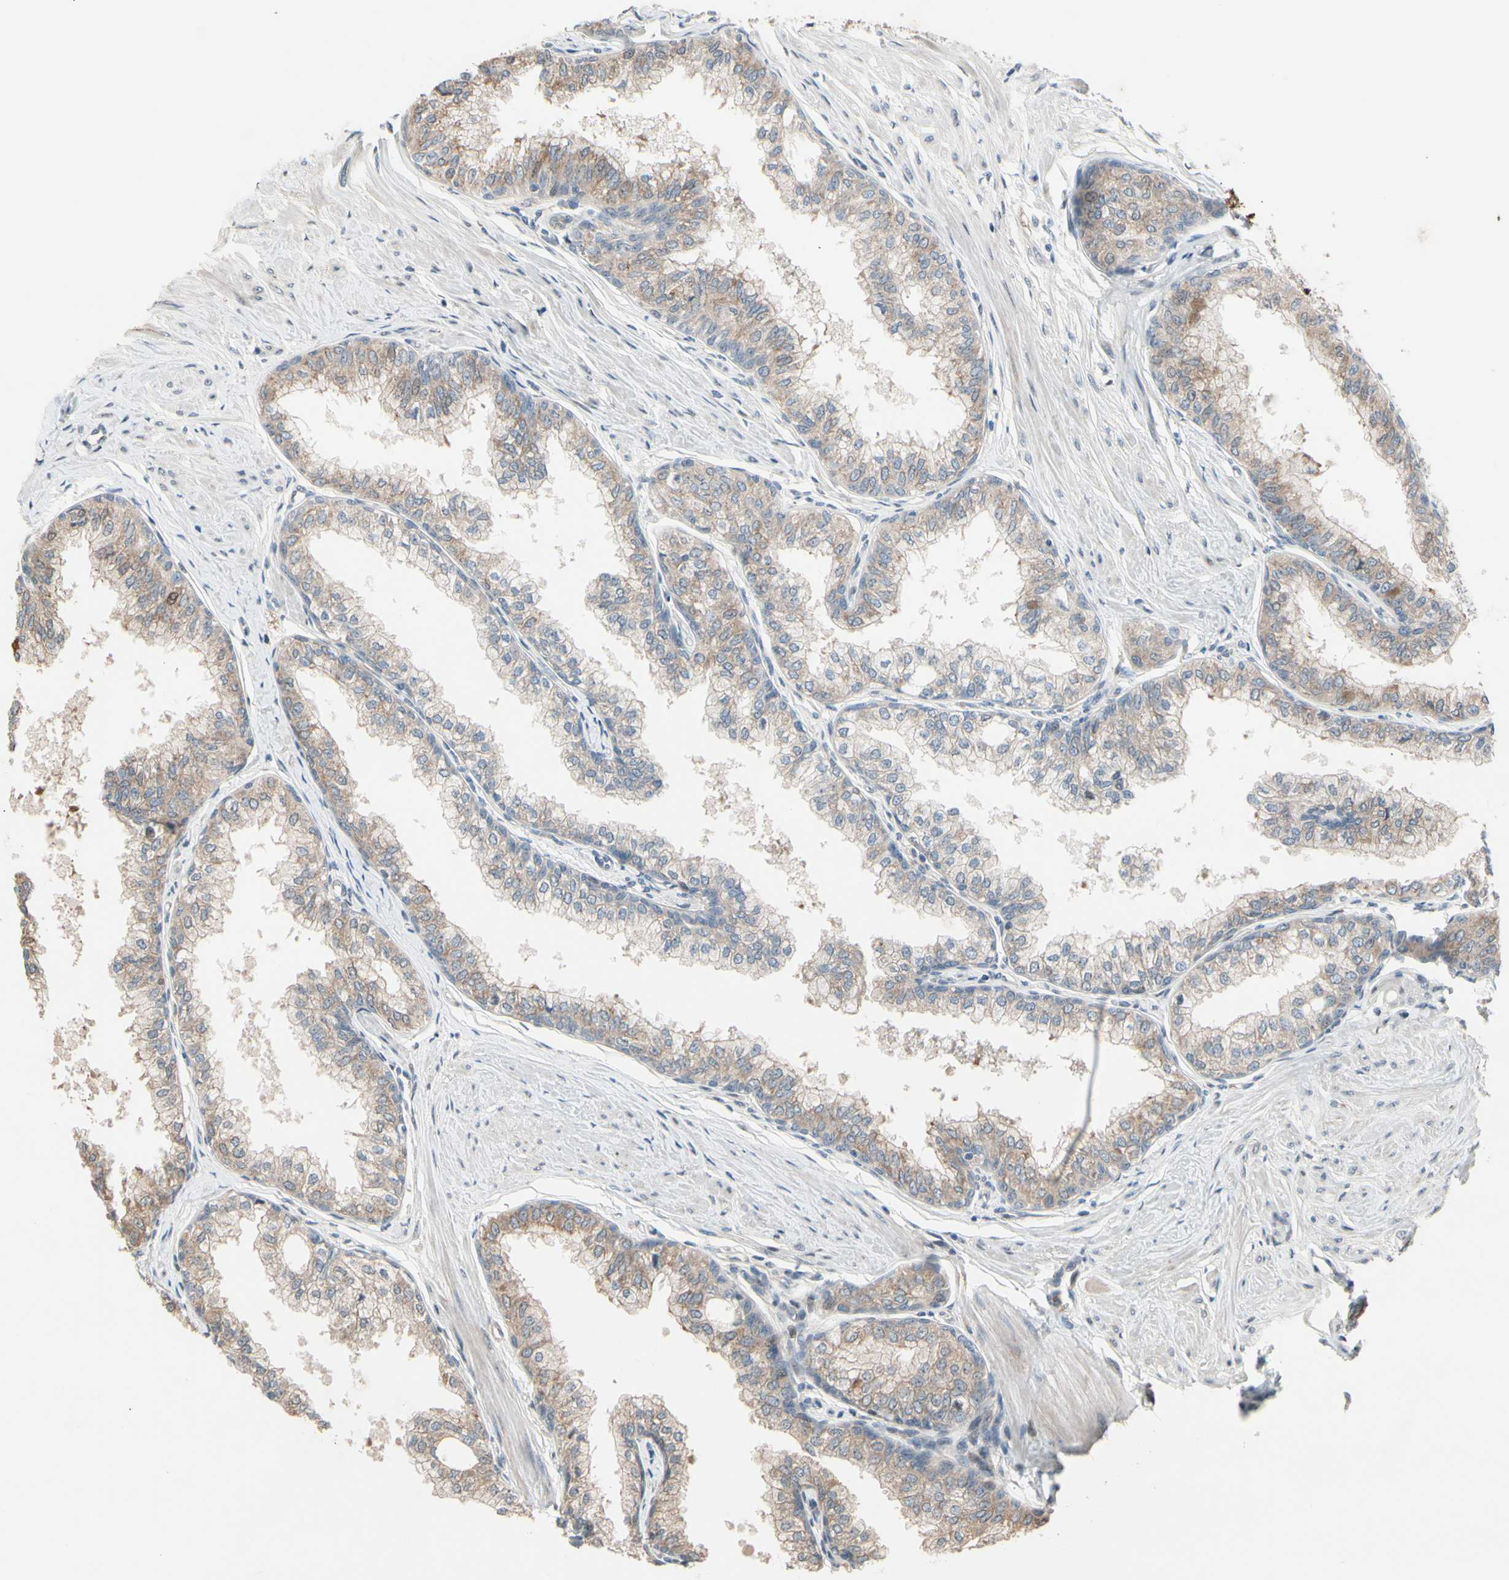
{"staining": {"intensity": "weak", "quantity": "<25%", "location": "cytoplasmic/membranous"}, "tissue": "prostate", "cell_type": "Glandular cells", "image_type": "normal", "snomed": [{"axis": "morphology", "description": "Normal tissue, NOS"}, {"axis": "topography", "description": "Prostate"}, {"axis": "topography", "description": "Seminal veicle"}], "caption": "There is no significant staining in glandular cells of prostate.", "gene": "SNX29", "patient": {"sex": "male", "age": 60}}